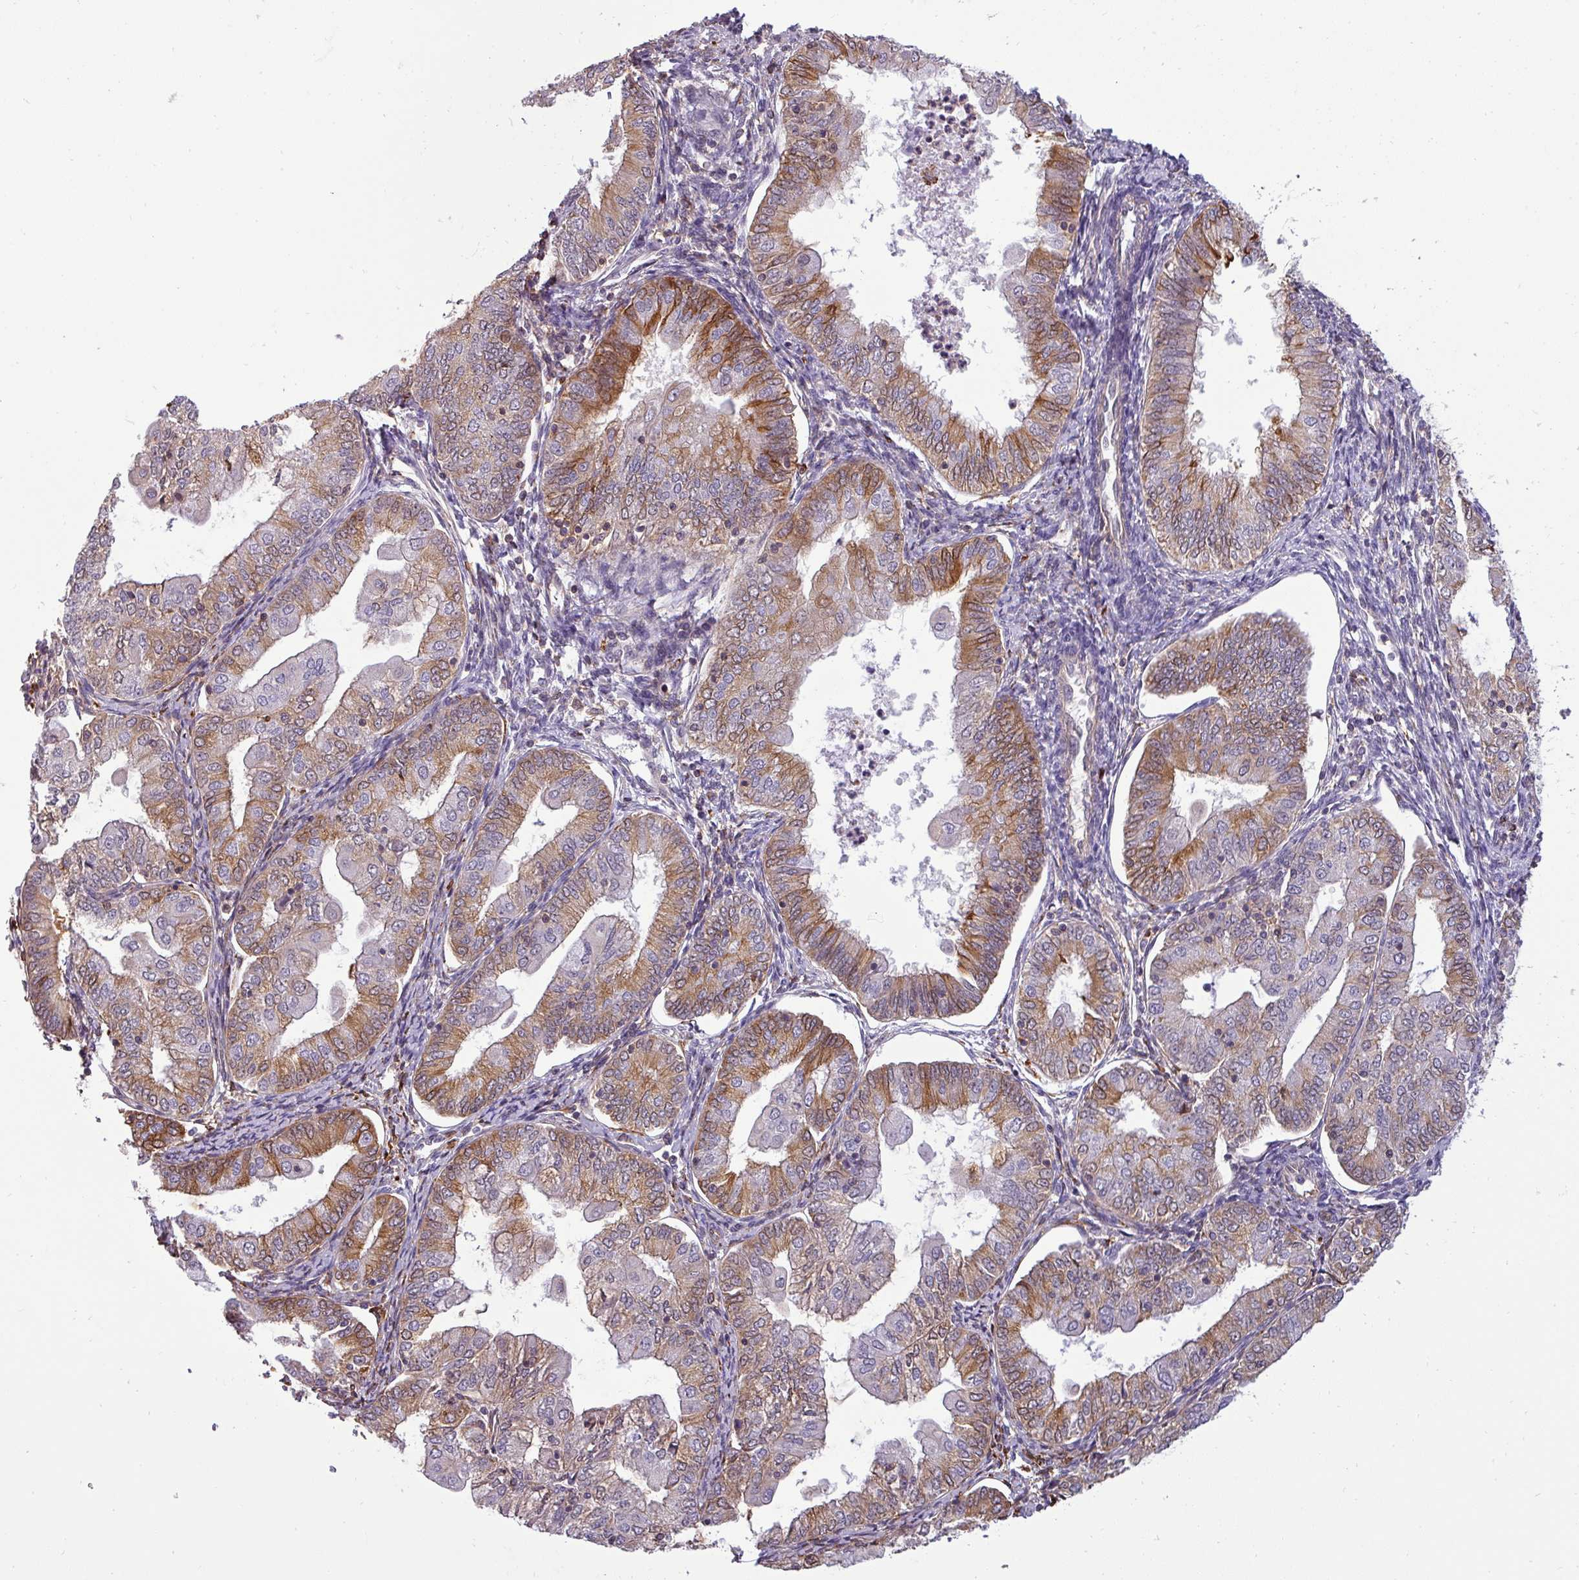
{"staining": {"intensity": "moderate", "quantity": "25%-75%", "location": "cytoplasmic/membranous"}, "tissue": "endometrial cancer", "cell_type": "Tumor cells", "image_type": "cancer", "snomed": [{"axis": "morphology", "description": "Adenocarcinoma, NOS"}, {"axis": "topography", "description": "Endometrium"}], "caption": "Immunohistochemistry micrograph of human endometrial cancer (adenocarcinoma) stained for a protein (brown), which exhibits medium levels of moderate cytoplasmic/membranous expression in about 25%-75% of tumor cells.", "gene": "ZNF835", "patient": {"sex": "female", "age": 55}}